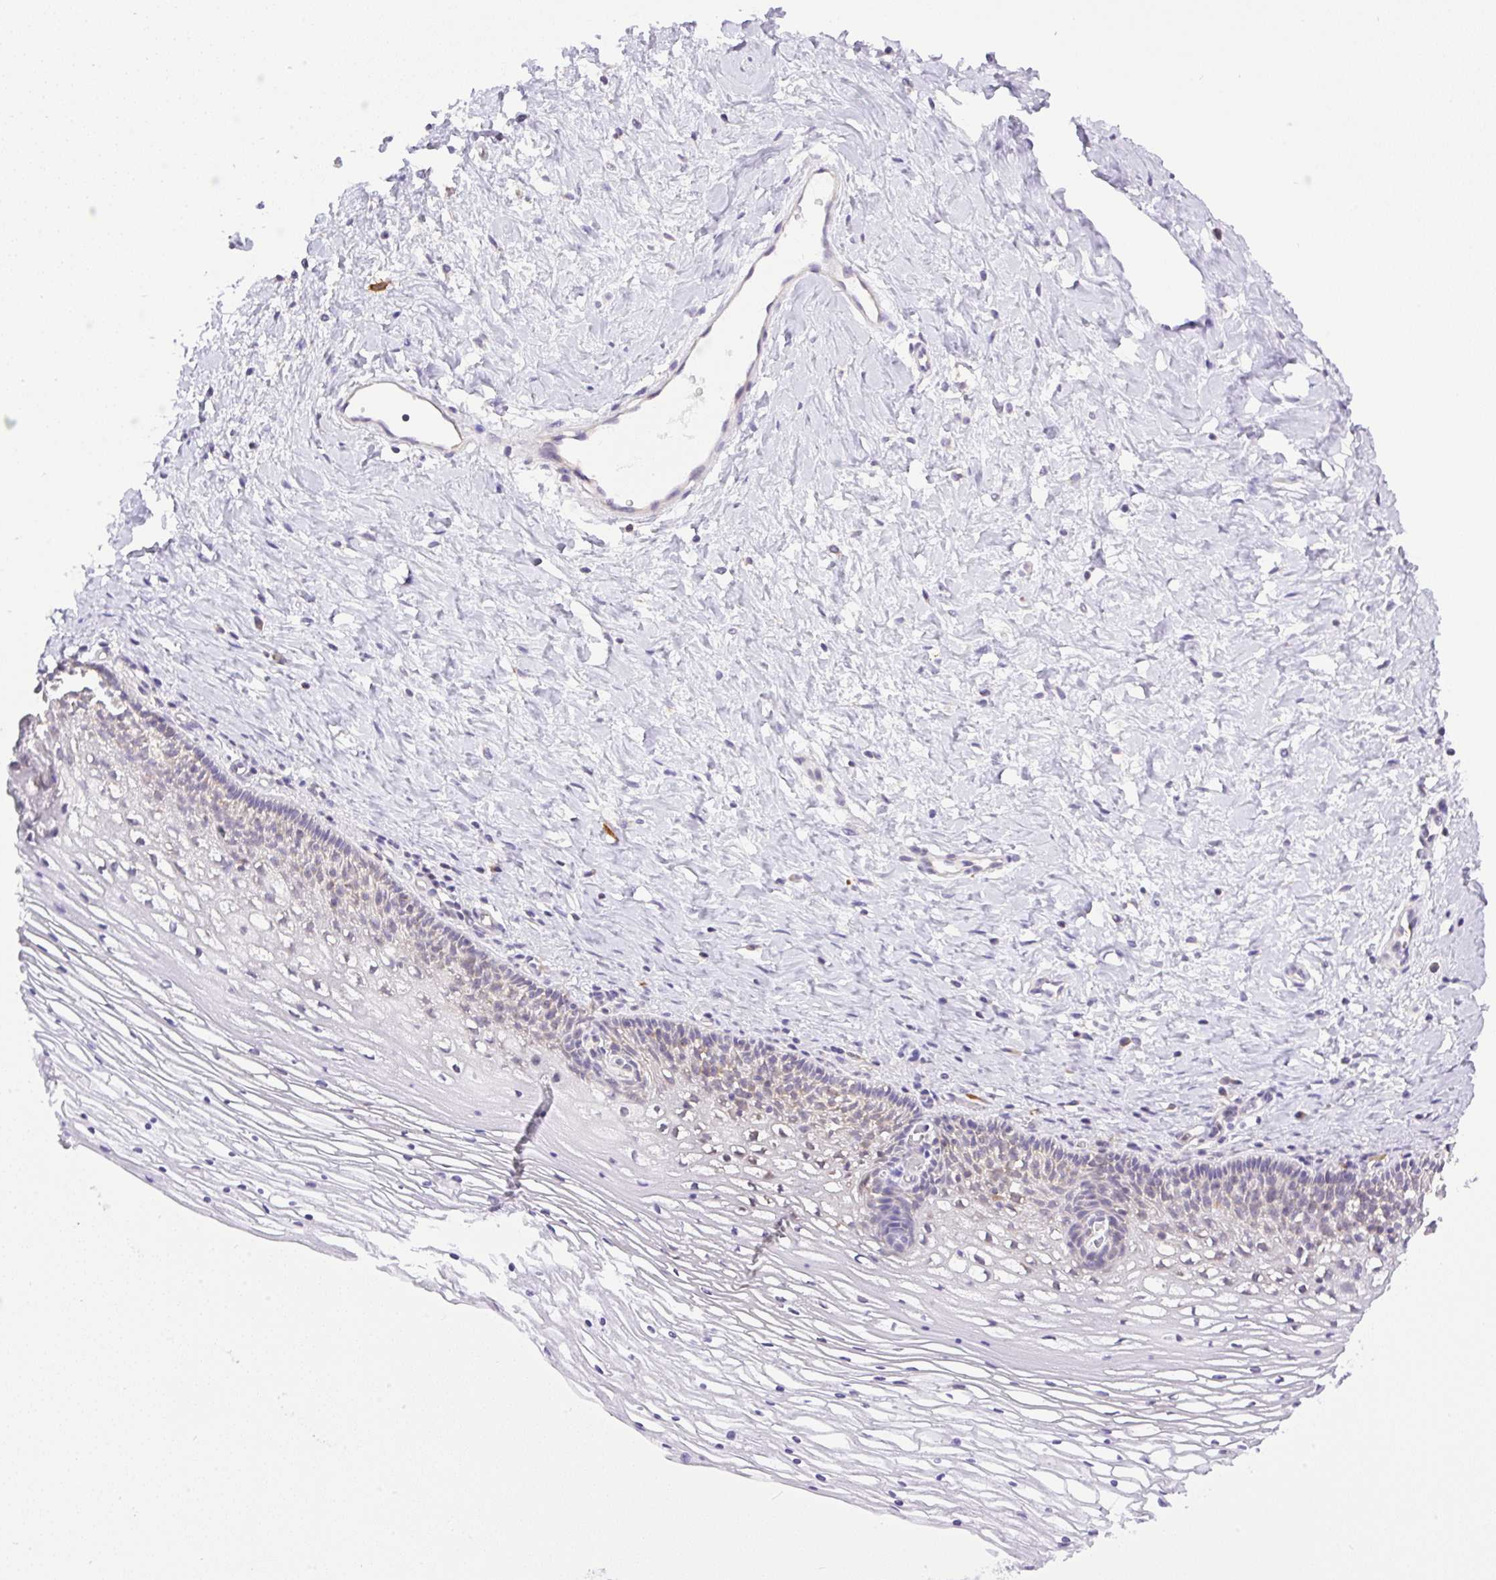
{"staining": {"intensity": "negative", "quantity": "none", "location": "none"}, "tissue": "cervix", "cell_type": "Glandular cells", "image_type": "normal", "snomed": [{"axis": "morphology", "description": "Normal tissue, NOS"}, {"axis": "topography", "description": "Cervix"}], "caption": "Image shows no protein staining in glandular cells of benign cervix.", "gene": "CAMK2A", "patient": {"sex": "female", "age": 36}}